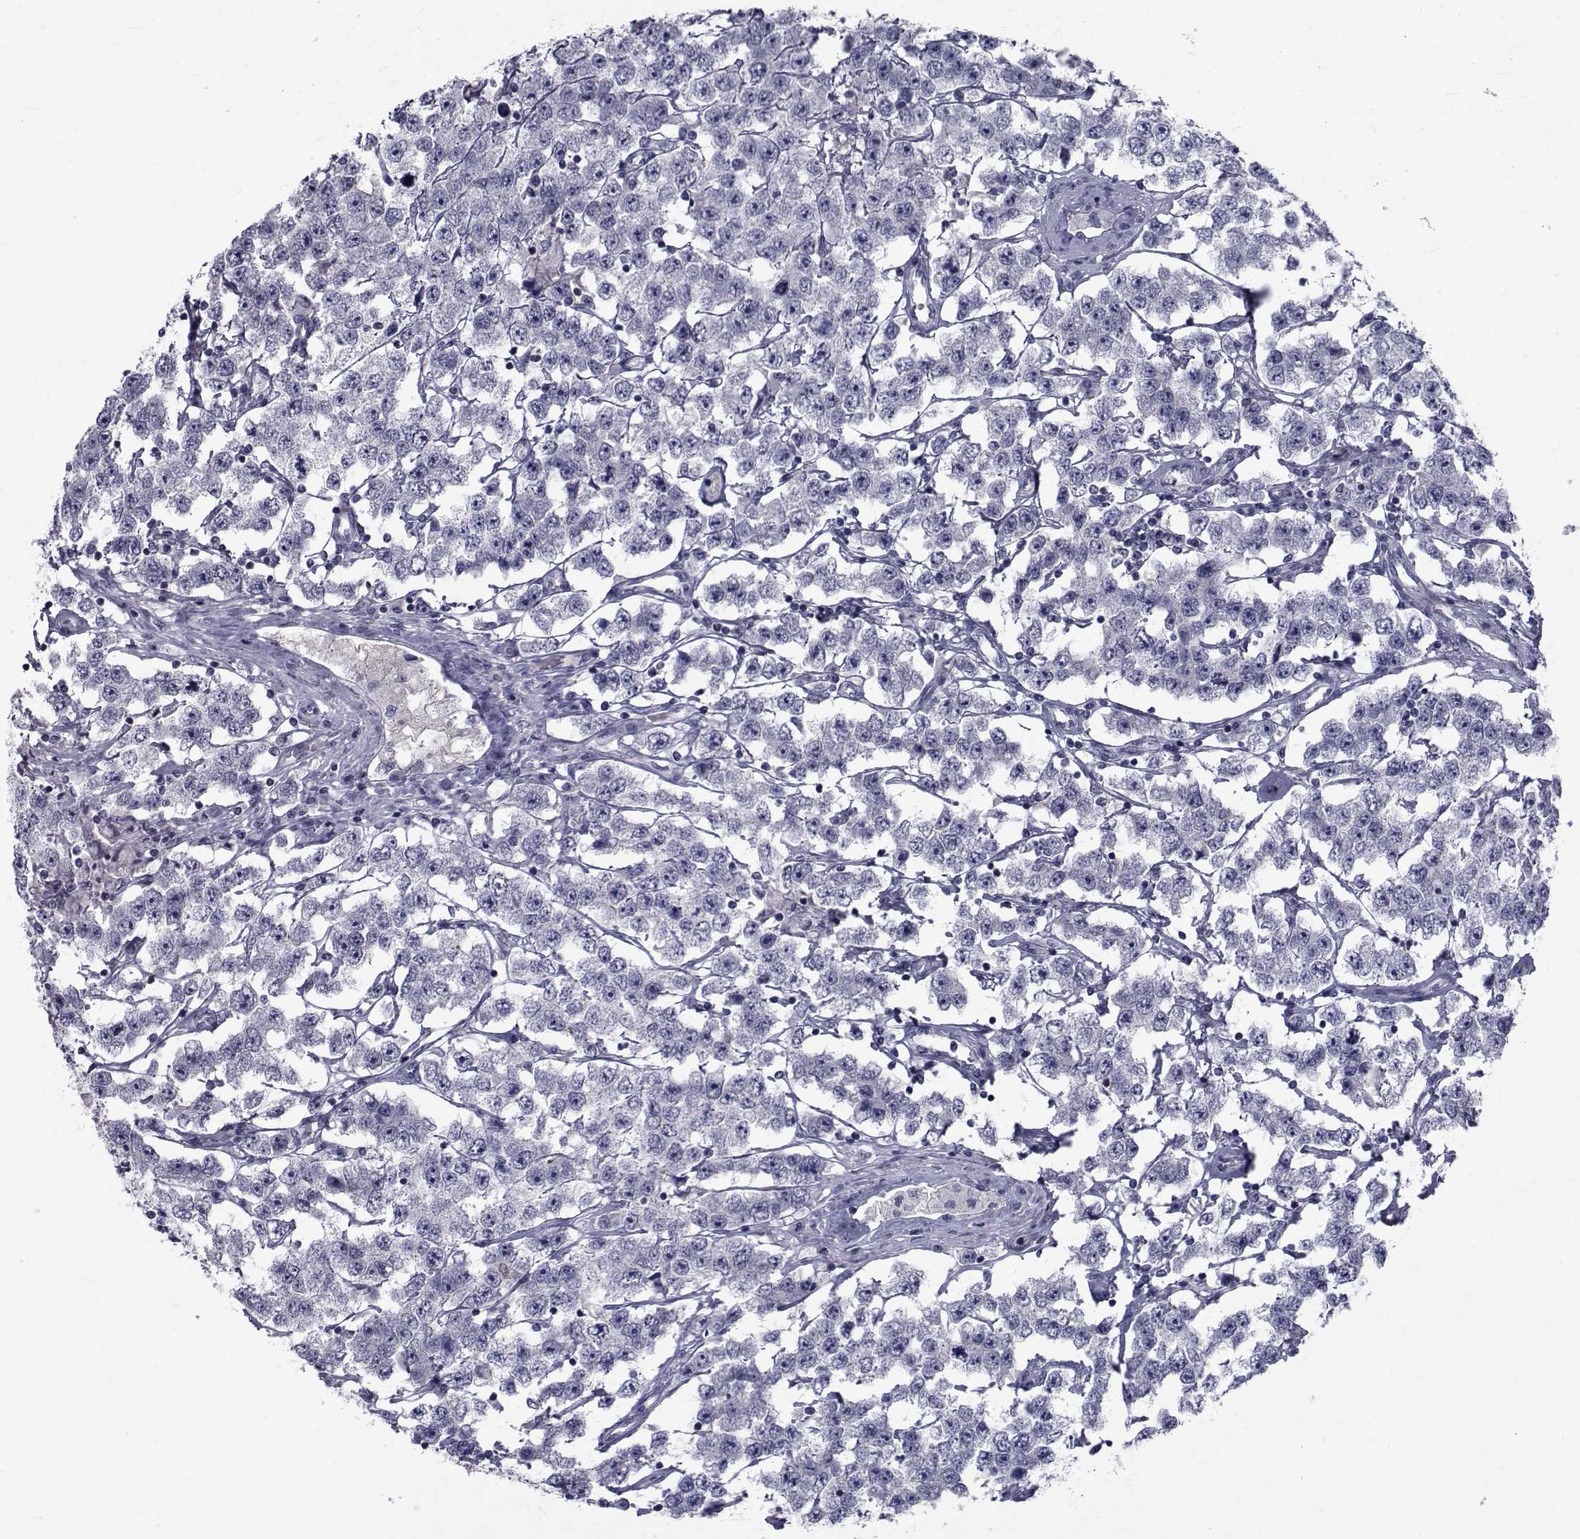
{"staining": {"intensity": "negative", "quantity": "none", "location": "none"}, "tissue": "testis cancer", "cell_type": "Tumor cells", "image_type": "cancer", "snomed": [{"axis": "morphology", "description": "Seminoma, NOS"}, {"axis": "topography", "description": "Testis"}], "caption": "Testis cancer was stained to show a protein in brown. There is no significant staining in tumor cells. (Stains: DAB (3,3'-diaminobenzidine) immunohistochemistry (IHC) with hematoxylin counter stain, Microscopy: brightfield microscopy at high magnification).", "gene": "SLC30A10", "patient": {"sex": "male", "age": 52}}